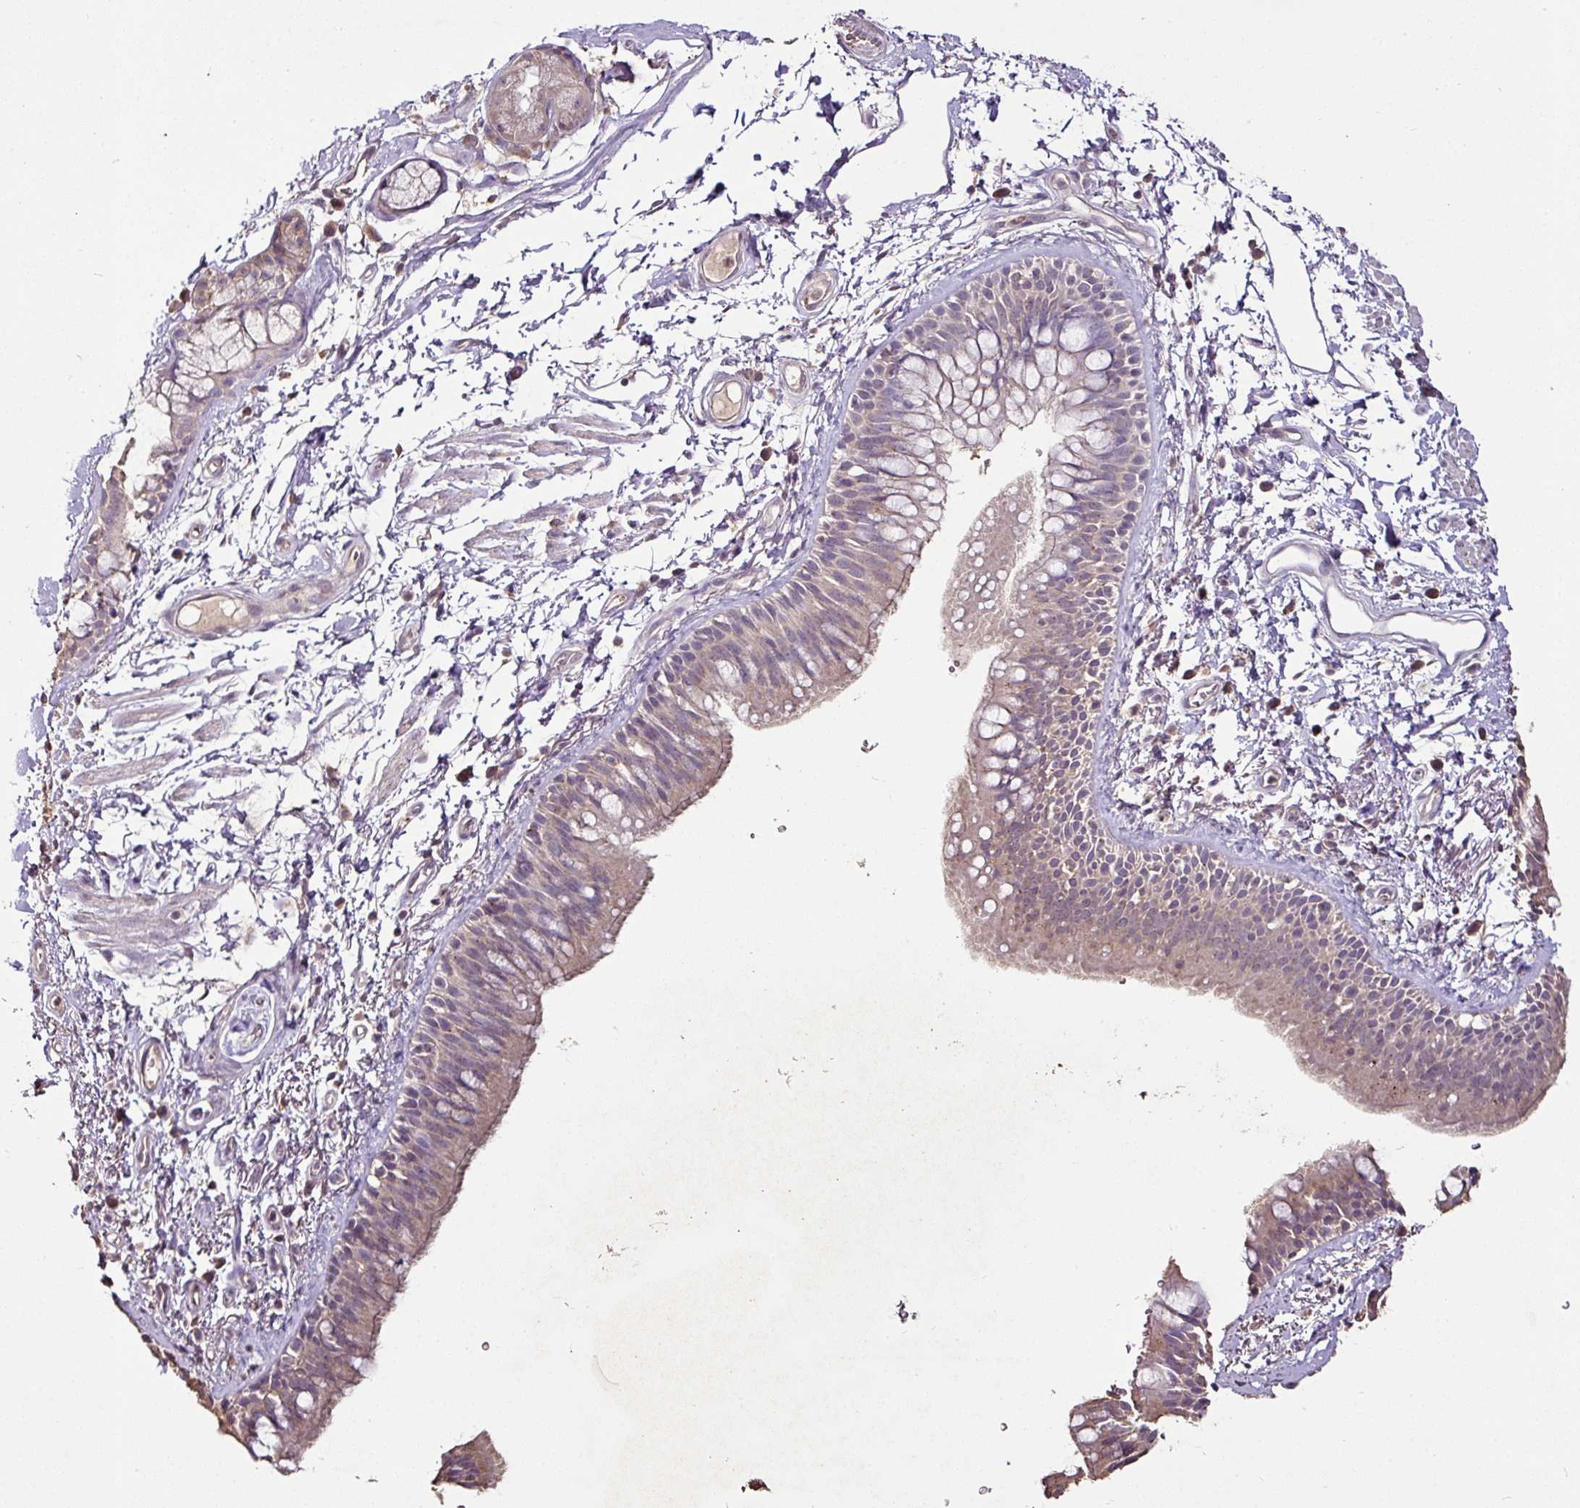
{"staining": {"intensity": "moderate", "quantity": ">75%", "location": "cytoplasmic/membranous"}, "tissue": "bronchus", "cell_type": "Respiratory epithelial cells", "image_type": "normal", "snomed": [{"axis": "morphology", "description": "Normal tissue, NOS"}, {"axis": "morphology", "description": "Squamous cell carcinoma, NOS"}, {"axis": "topography", "description": "Bronchus"}, {"axis": "topography", "description": "Lung"}], "caption": "DAB immunohistochemical staining of normal human bronchus shows moderate cytoplasmic/membranous protein staining in approximately >75% of respiratory epithelial cells.", "gene": "RPL38", "patient": {"sex": "female", "age": 70}}